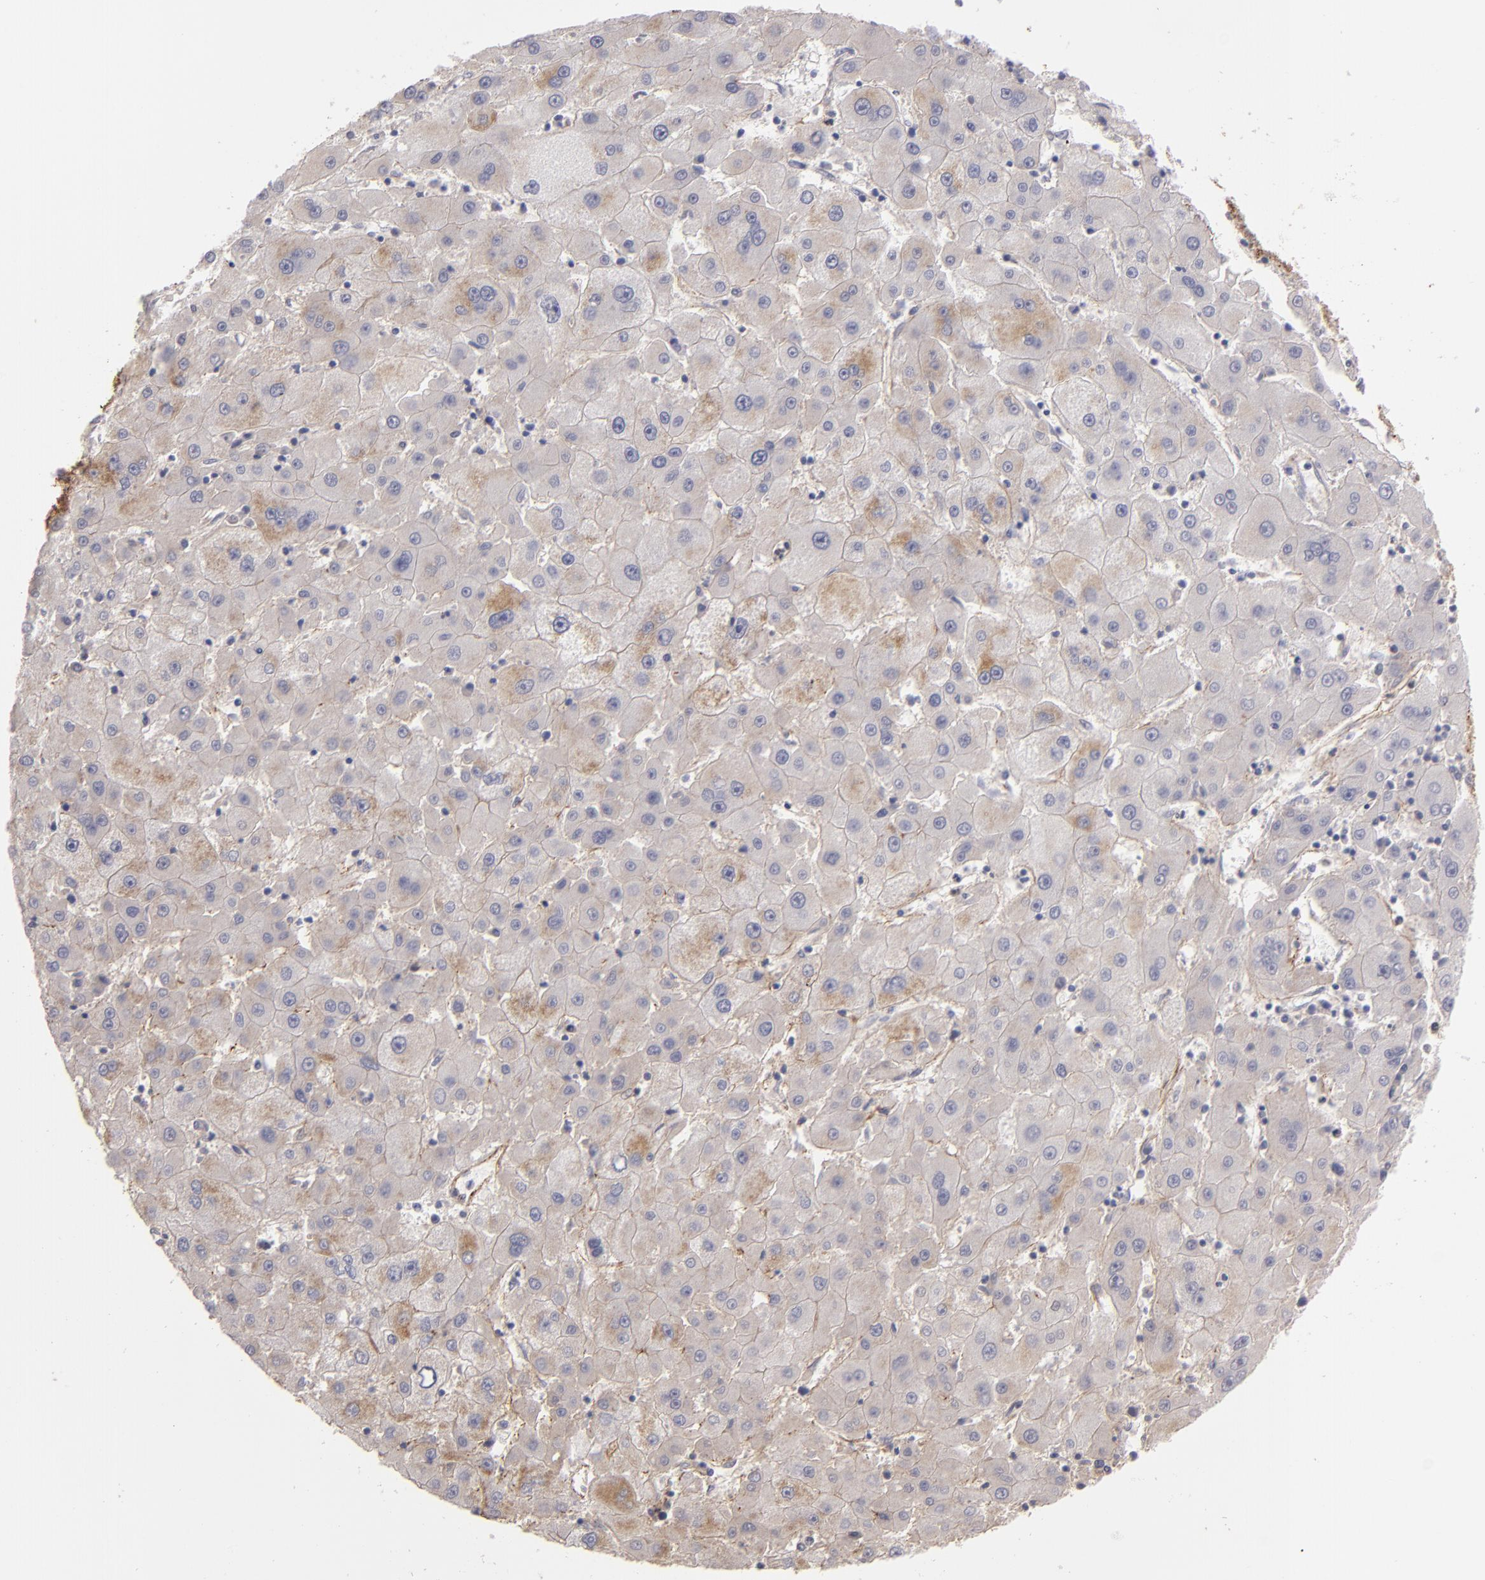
{"staining": {"intensity": "weak", "quantity": "<25%", "location": "cytoplasmic/membranous"}, "tissue": "liver cancer", "cell_type": "Tumor cells", "image_type": "cancer", "snomed": [{"axis": "morphology", "description": "Carcinoma, Hepatocellular, NOS"}, {"axis": "topography", "description": "Liver"}], "caption": "The immunohistochemistry histopathology image has no significant positivity in tumor cells of liver hepatocellular carcinoma tissue. The staining is performed using DAB brown chromogen with nuclei counter-stained in using hematoxylin.", "gene": "FBLN1", "patient": {"sex": "male", "age": 72}}